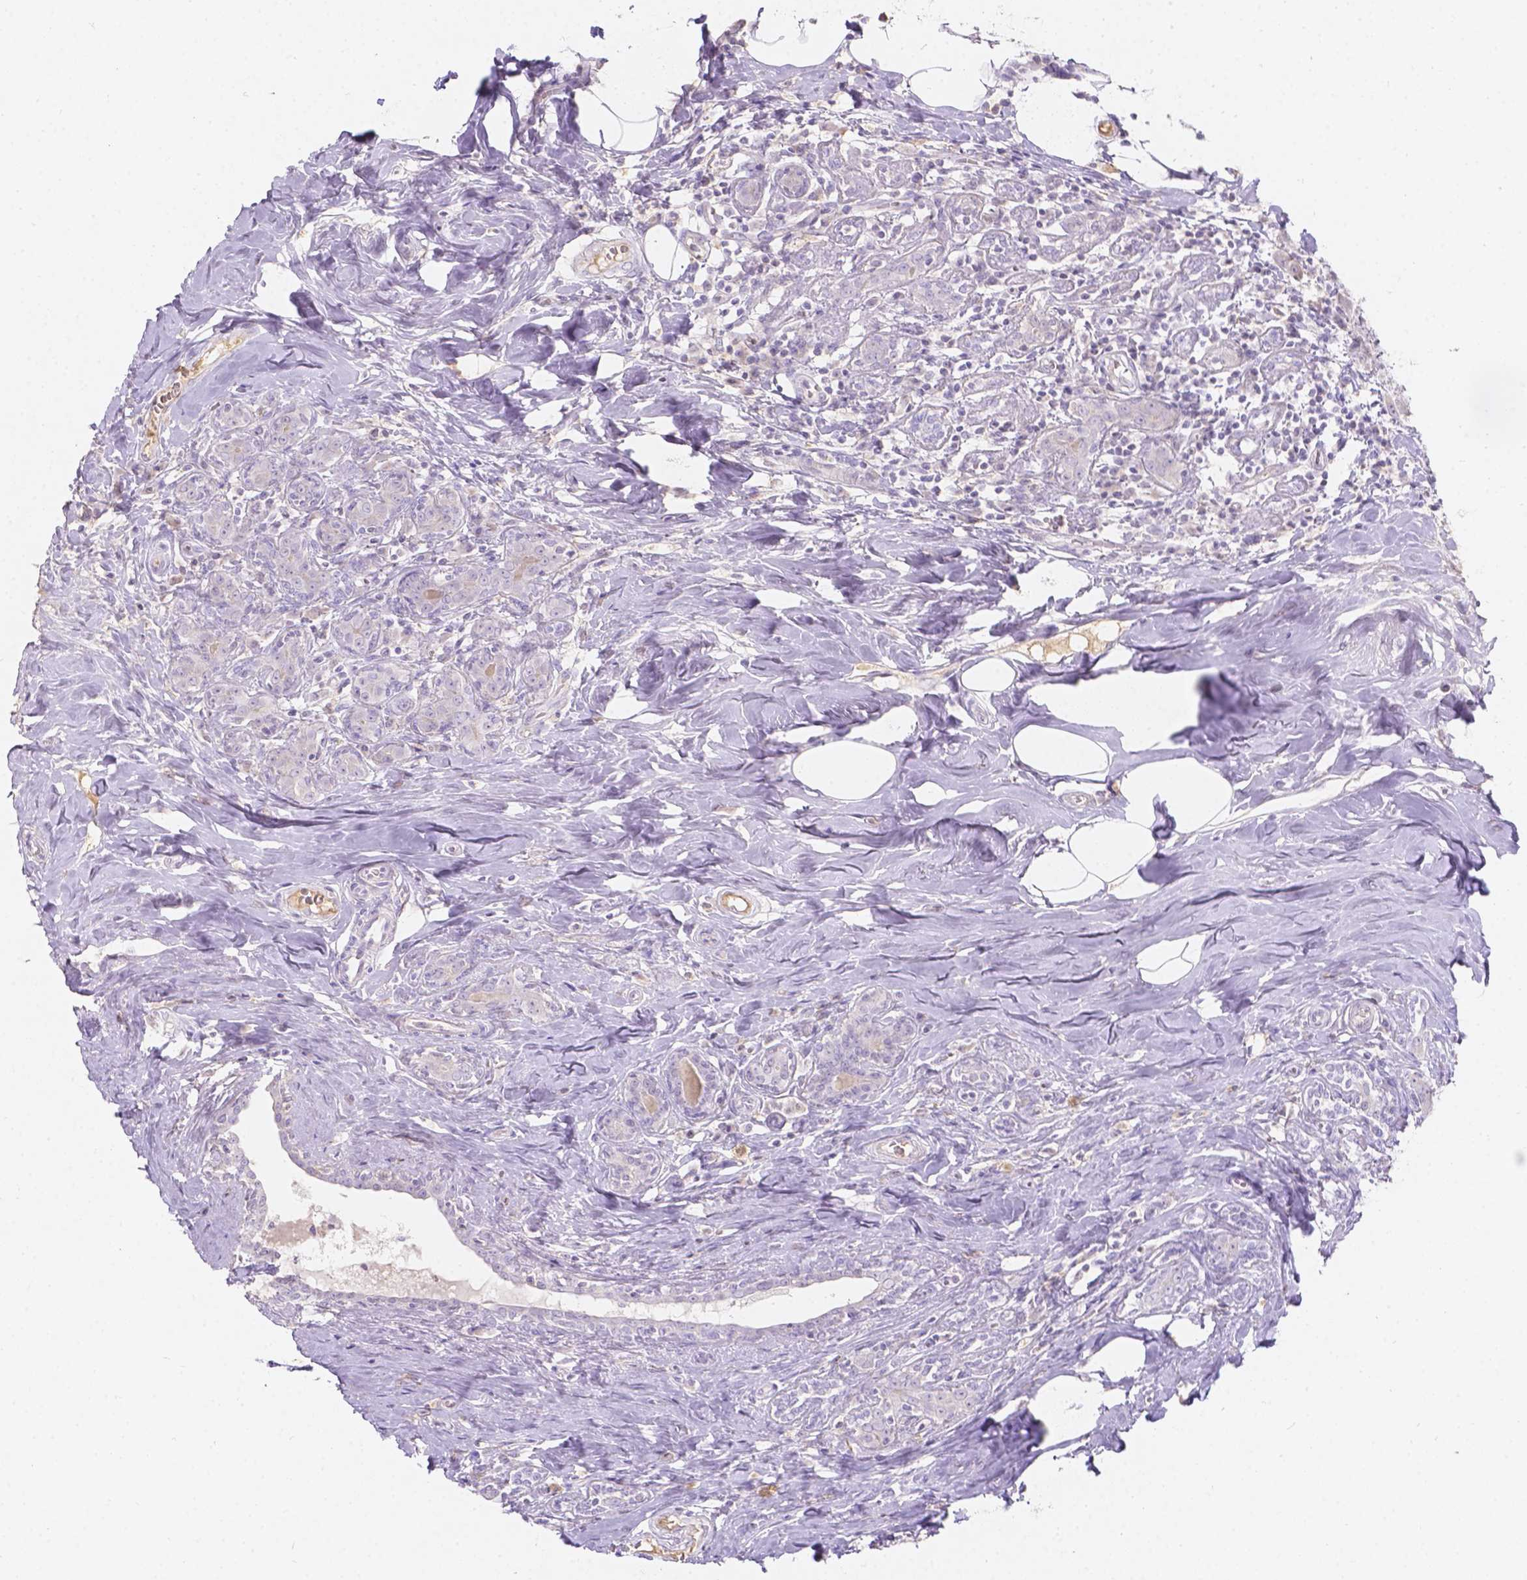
{"staining": {"intensity": "negative", "quantity": "none", "location": "none"}, "tissue": "breast cancer", "cell_type": "Tumor cells", "image_type": "cancer", "snomed": [{"axis": "morphology", "description": "Normal tissue, NOS"}, {"axis": "morphology", "description": "Duct carcinoma"}, {"axis": "topography", "description": "Breast"}], "caption": "Tumor cells are negative for brown protein staining in invasive ductal carcinoma (breast). The staining is performed using DAB brown chromogen with nuclei counter-stained in using hematoxylin.", "gene": "DCAF4L1", "patient": {"sex": "female", "age": 43}}